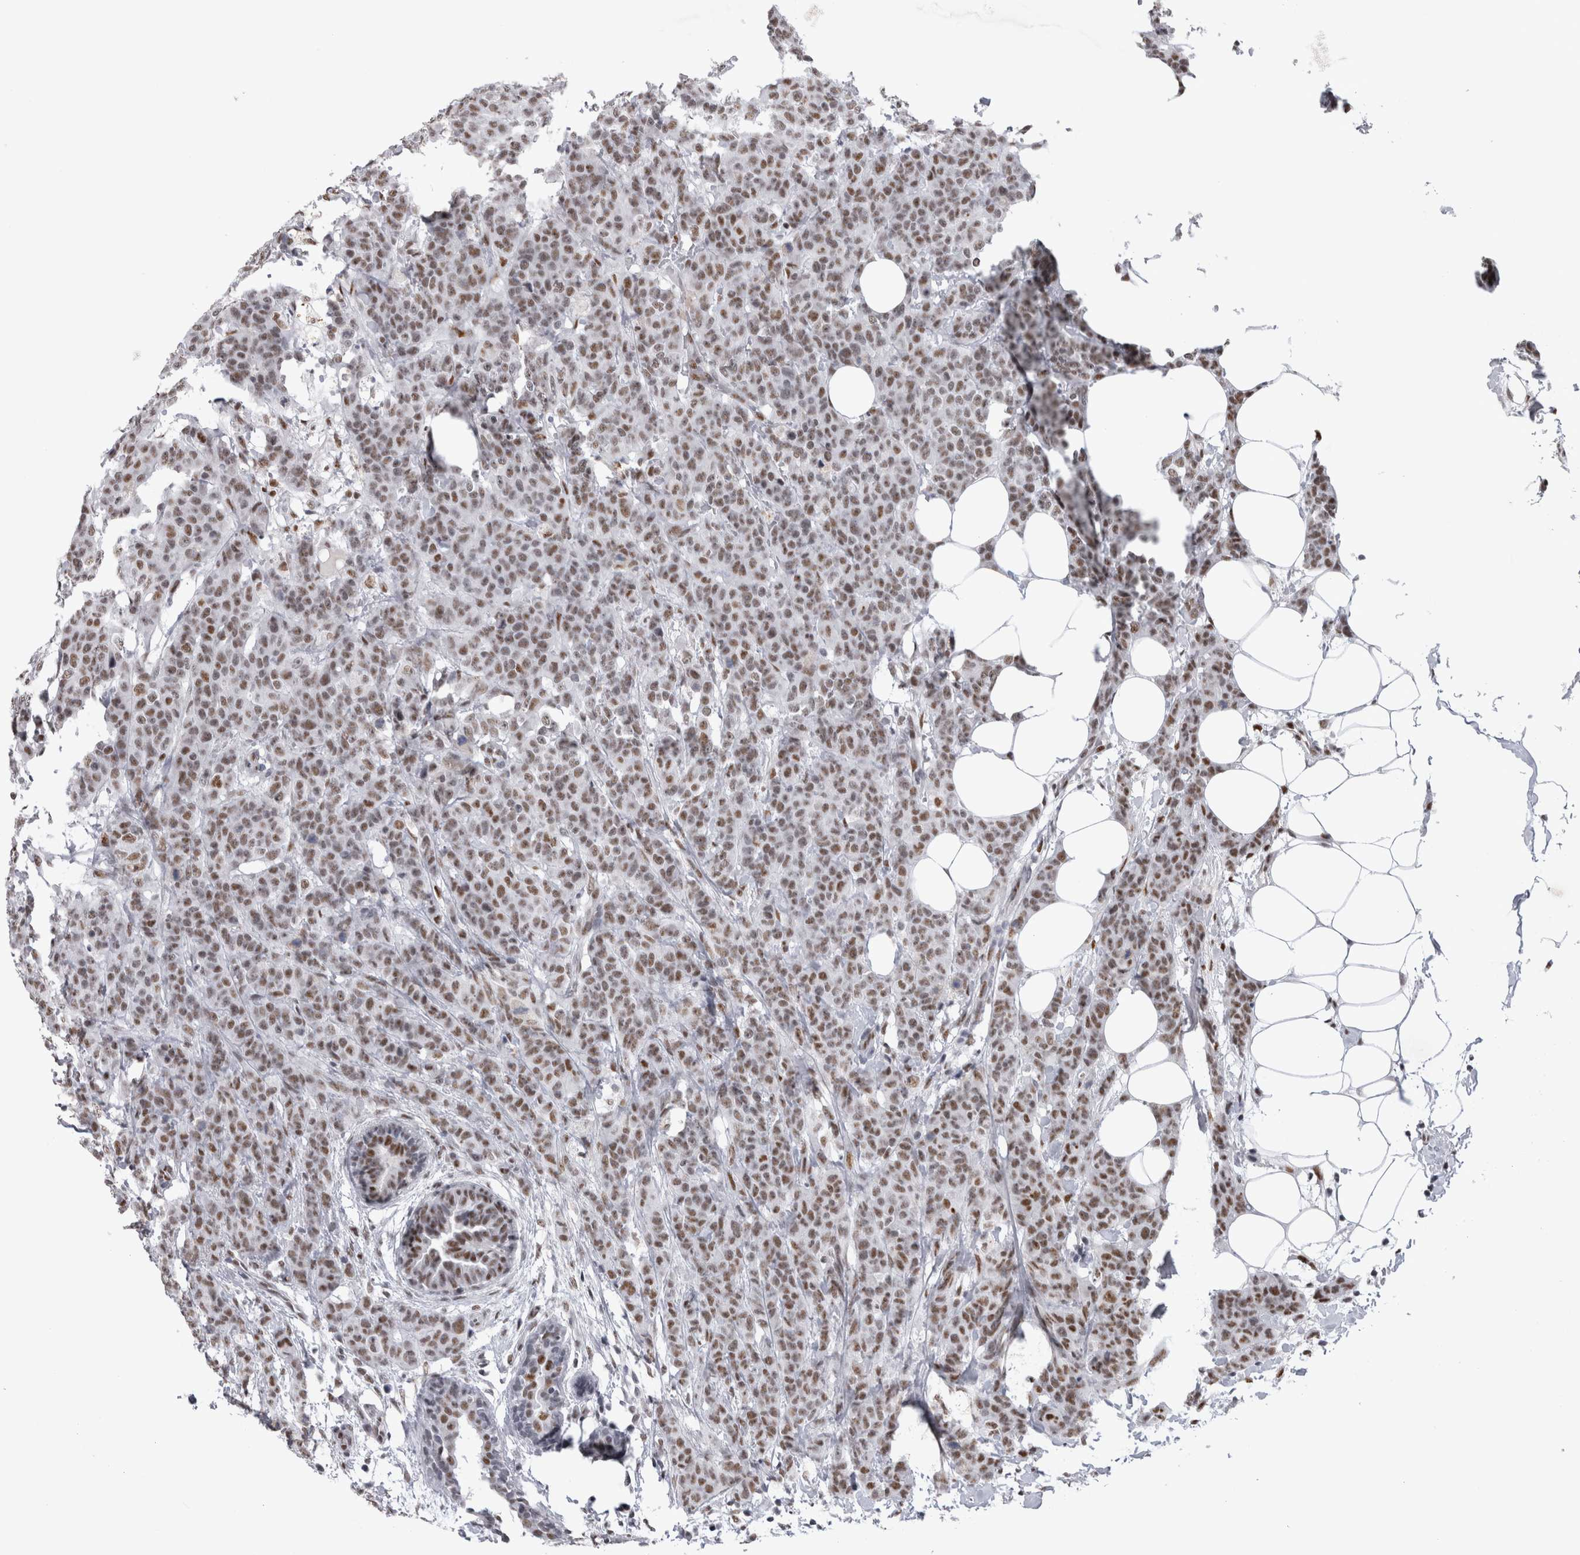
{"staining": {"intensity": "moderate", "quantity": ">75%", "location": "nuclear"}, "tissue": "breast cancer", "cell_type": "Tumor cells", "image_type": "cancer", "snomed": [{"axis": "morphology", "description": "Normal tissue, NOS"}, {"axis": "morphology", "description": "Duct carcinoma"}, {"axis": "topography", "description": "Breast"}], "caption": "A photomicrograph of infiltrating ductal carcinoma (breast) stained for a protein shows moderate nuclear brown staining in tumor cells. Nuclei are stained in blue.", "gene": "API5", "patient": {"sex": "female", "age": 40}}